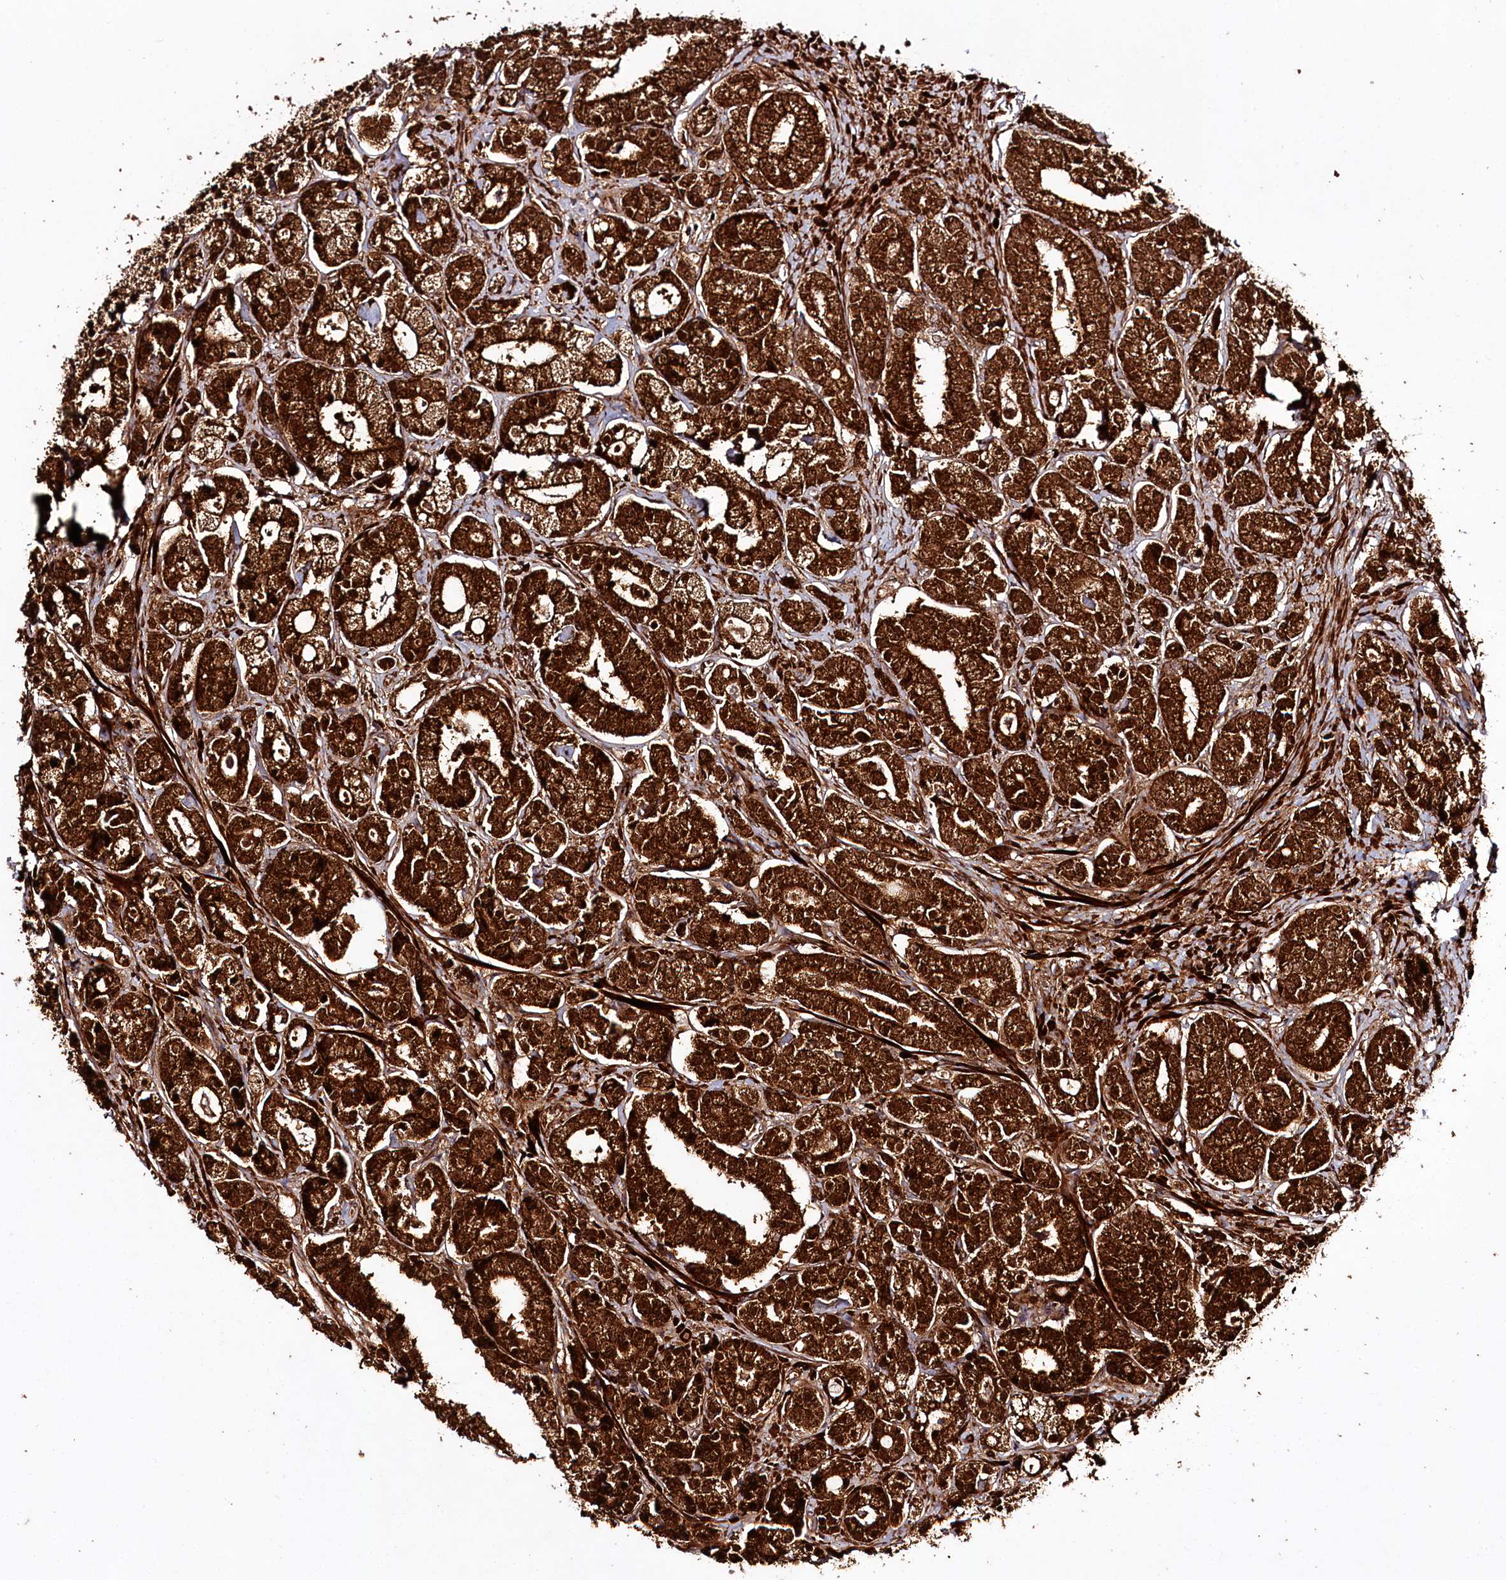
{"staining": {"intensity": "strong", "quantity": ">75%", "location": "cytoplasmic/membranous"}, "tissue": "prostate cancer", "cell_type": "Tumor cells", "image_type": "cancer", "snomed": [{"axis": "morphology", "description": "Adenocarcinoma, High grade"}, {"axis": "topography", "description": "Prostate"}], "caption": "Brown immunohistochemical staining in human high-grade adenocarcinoma (prostate) shows strong cytoplasmic/membranous expression in approximately >75% of tumor cells.", "gene": "REXO2", "patient": {"sex": "male", "age": 69}}